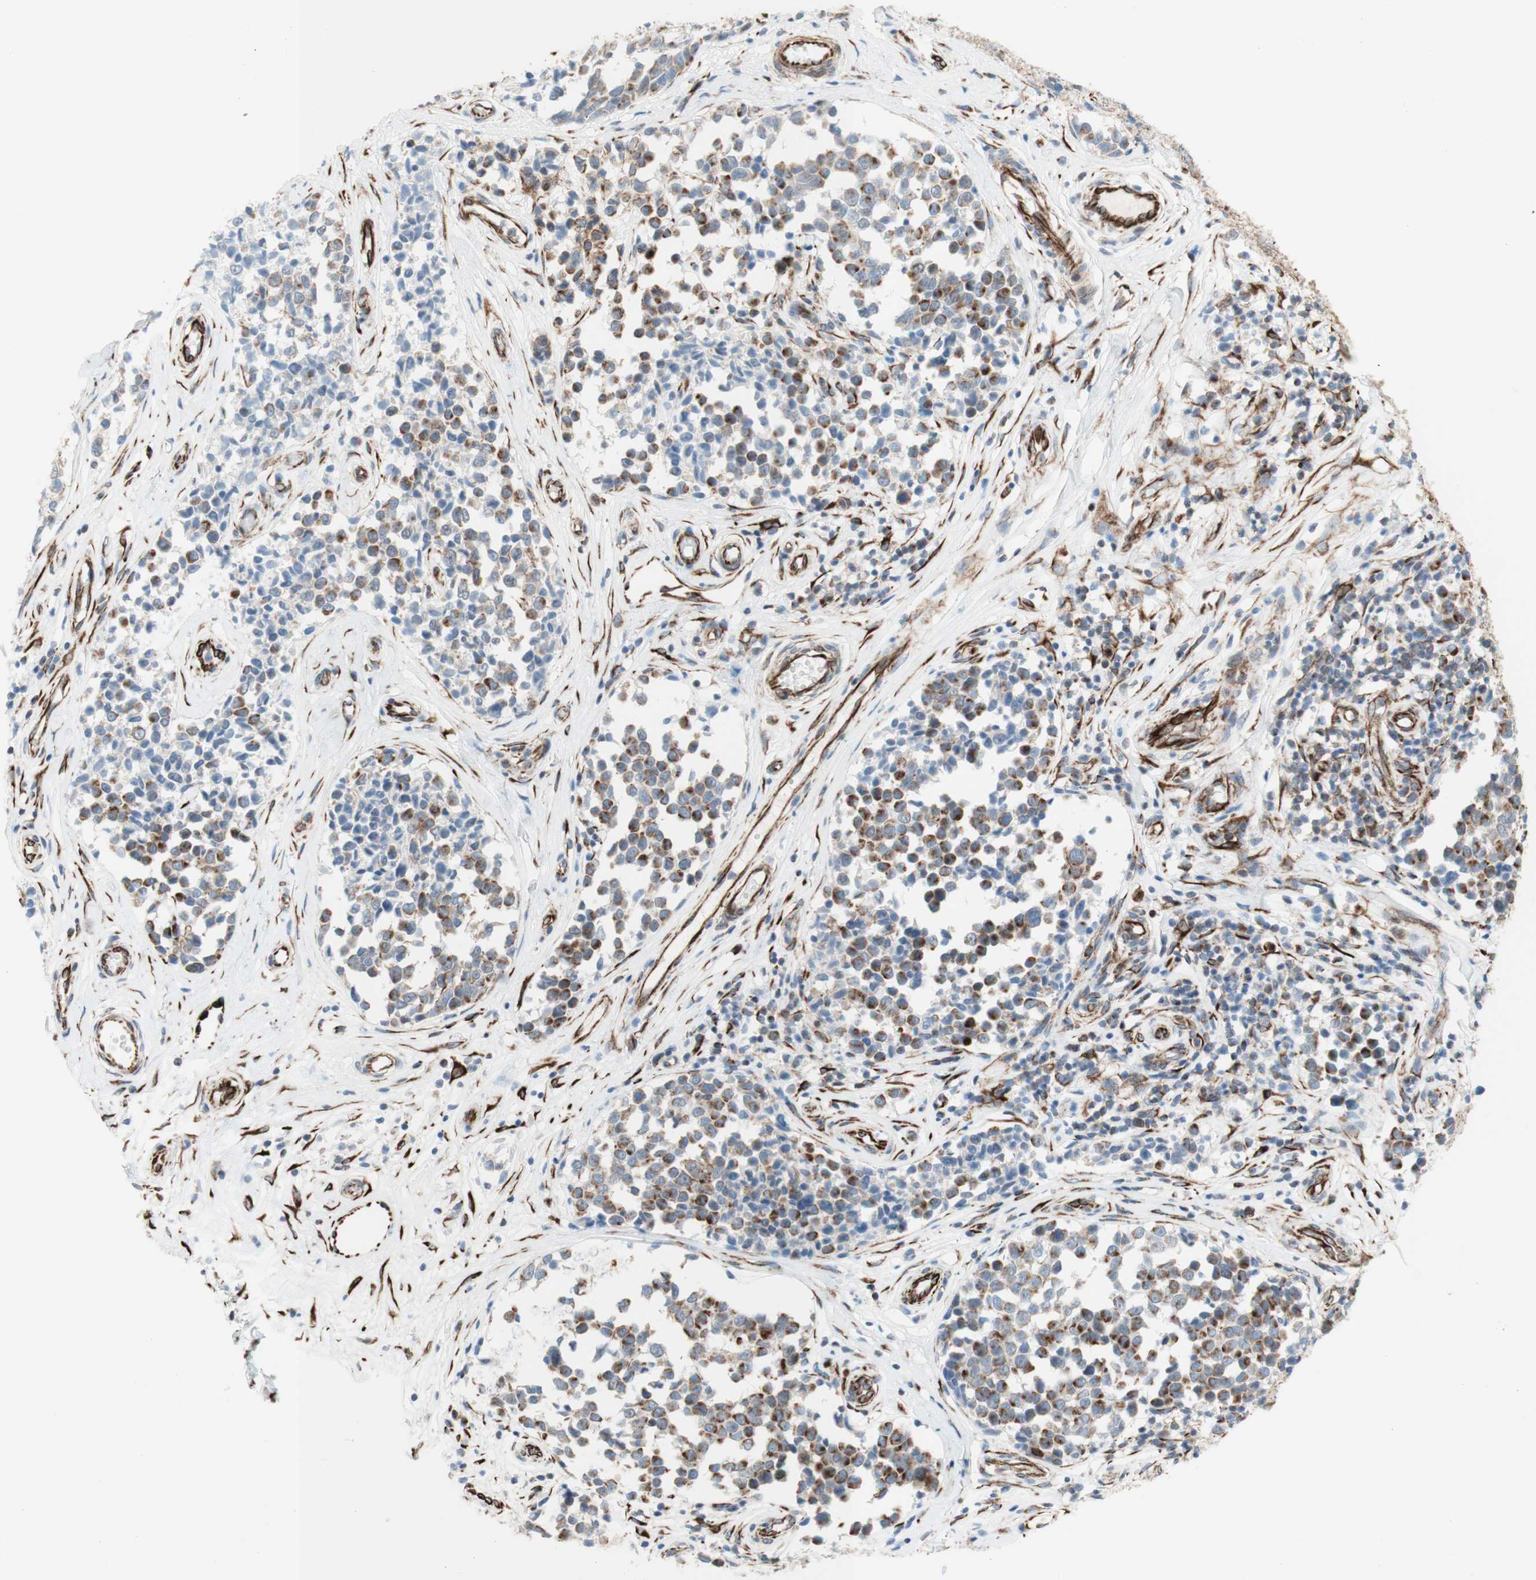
{"staining": {"intensity": "moderate", "quantity": "25%-75%", "location": "cytoplasmic/membranous"}, "tissue": "melanoma", "cell_type": "Tumor cells", "image_type": "cancer", "snomed": [{"axis": "morphology", "description": "Malignant melanoma, NOS"}, {"axis": "topography", "description": "Skin"}], "caption": "Approximately 25%-75% of tumor cells in melanoma show moderate cytoplasmic/membranous protein expression as visualized by brown immunohistochemical staining.", "gene": "POU2AF1", "patient": {"sex": "female", "age": 64}}